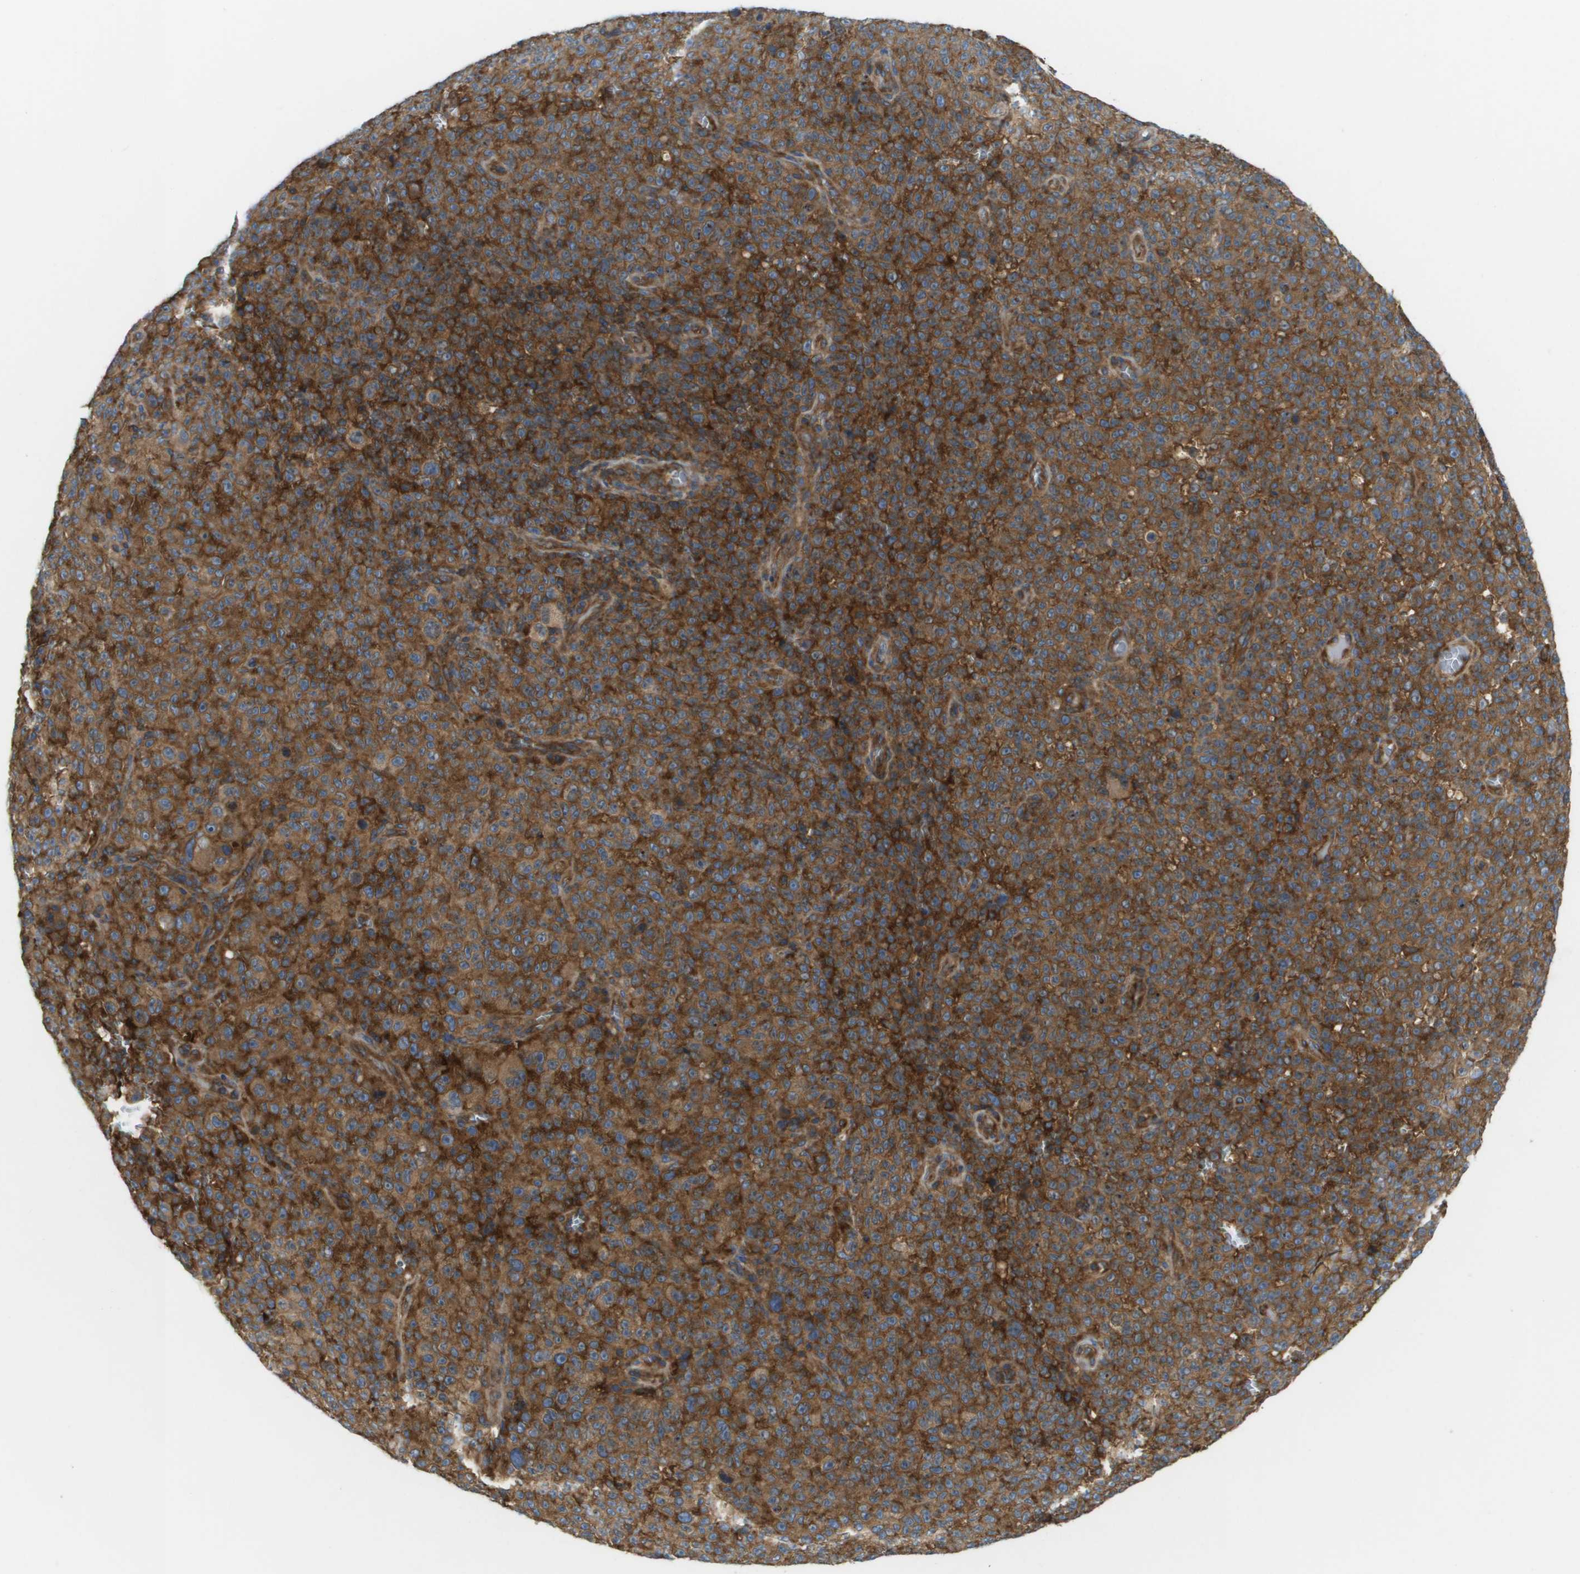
{"staining": {"intensity": "strong", "quantity": ">75%", "location": "cytoplasmic/membranous"}, "tissue": "melanoma", "cell_type": "Tumor cells", "image_type": "cancer", "snomed": [{"axis": "morphology", "description": "Malignant melanoma, NOS"}, {"axis": "topography", "description": "Skin"}], "caption": "Strong cytoplasmic/membranous positivity is present in approximately >75% of tumor cells in melanoma. The protein is shown in brown color, while the nuclei are stained blue.", "gene": "EIF4G2", "patient": {"sex": "female", "age": 82}}